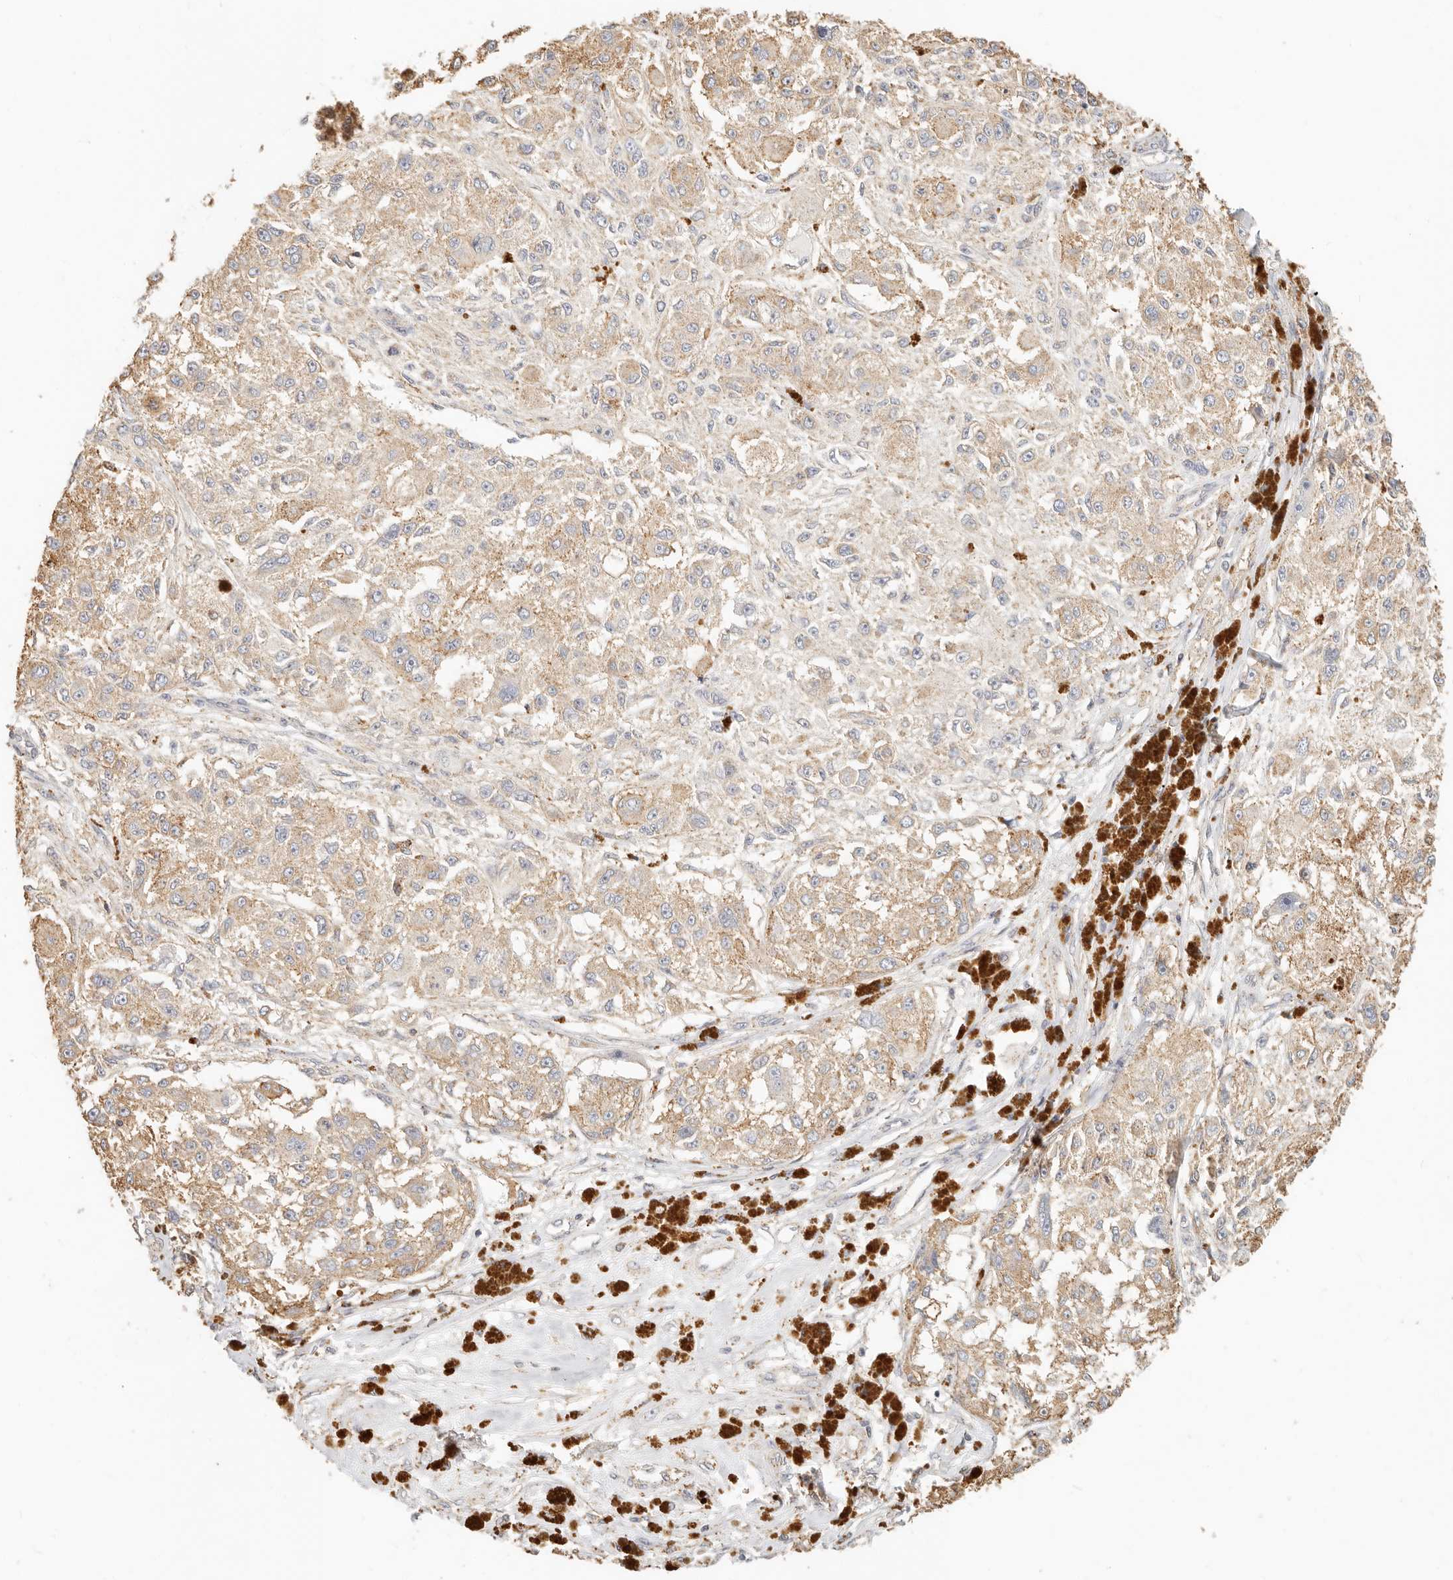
{"staining": {"intensity": "weak", "quantity": "<25%", "location": "cytoplasmic/membranous"}, "tissue": "melanoma", "cell_type": "Tumor cells", "image_type": "cancer", "snomed": [{"axis": "morphology", "description": "Necrosis, NOS"}, {"axis": "morphology", "description": "Malignant melanoma, NOS"}, {"axis": "topography", "description": "Skin"}], "caption": "There is no significant positivity in tumor cells of malignant melanoma.", "gene": "CNMD", "patient": {"sex": "female", "age": 87}}